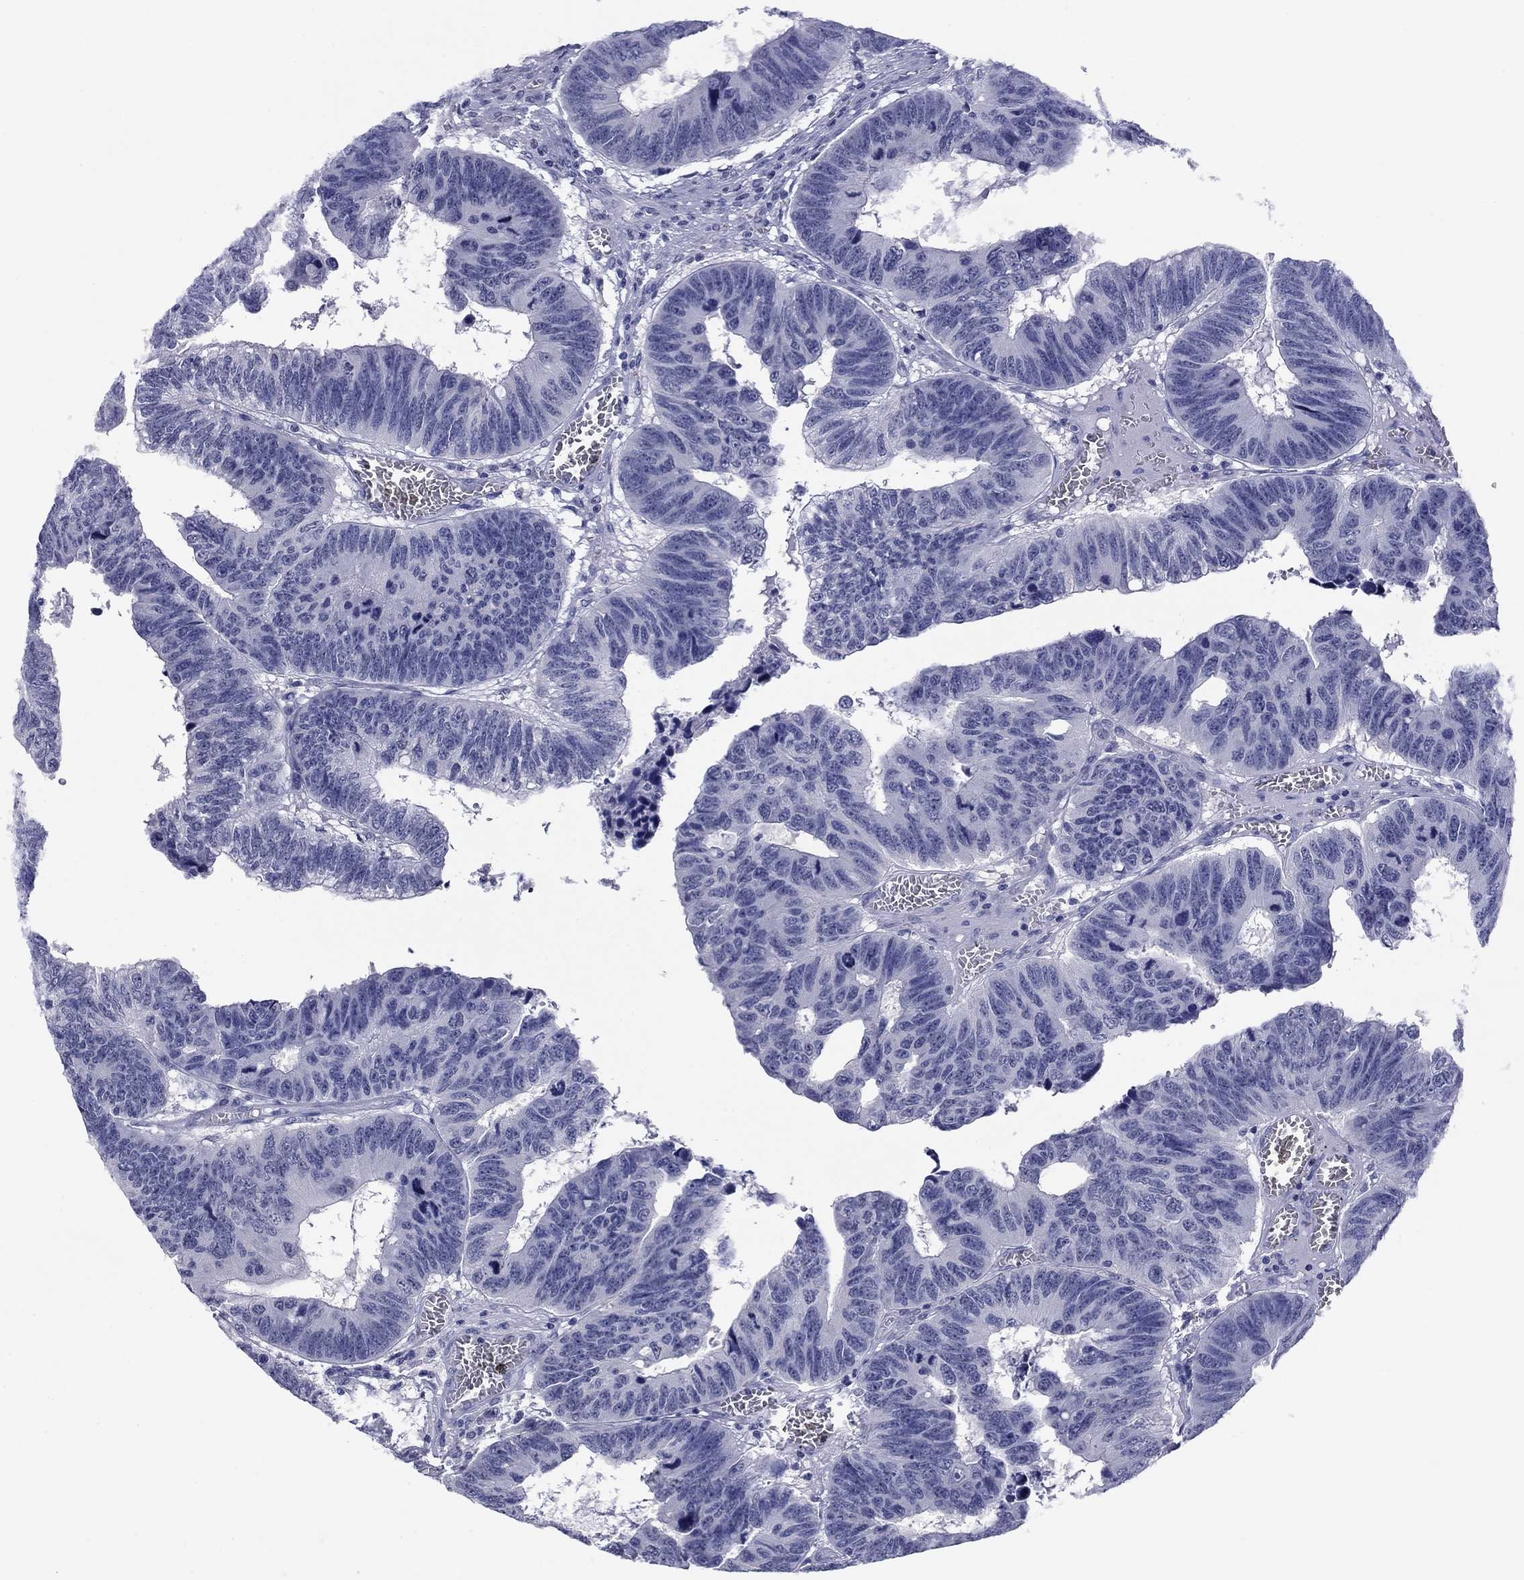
{"staining": {"intensity": "negative", "quantity": "none", "location": "none"}, "tissue": "colorectal cancer", "cell_type": "Tumor cells", "image_type": "cancer", "snomed": [{"axis": "morphology", "description": "Adenocarcinoma, NOS"}, {"axis": "topography", "description": "Appendix"}, {"axis": "topography", "description": "Colon"}, {"axis": "topography", "description": "Cecum"}, {"axis": "topography", "description": "Colon asc"}], "caption": "Colorectal cancer (adenocarcinoma) stained for a protein using IHC displays no expression tumor cells.", "gene": "HAO1", "patient": {"sex": "female", "age": 85}}